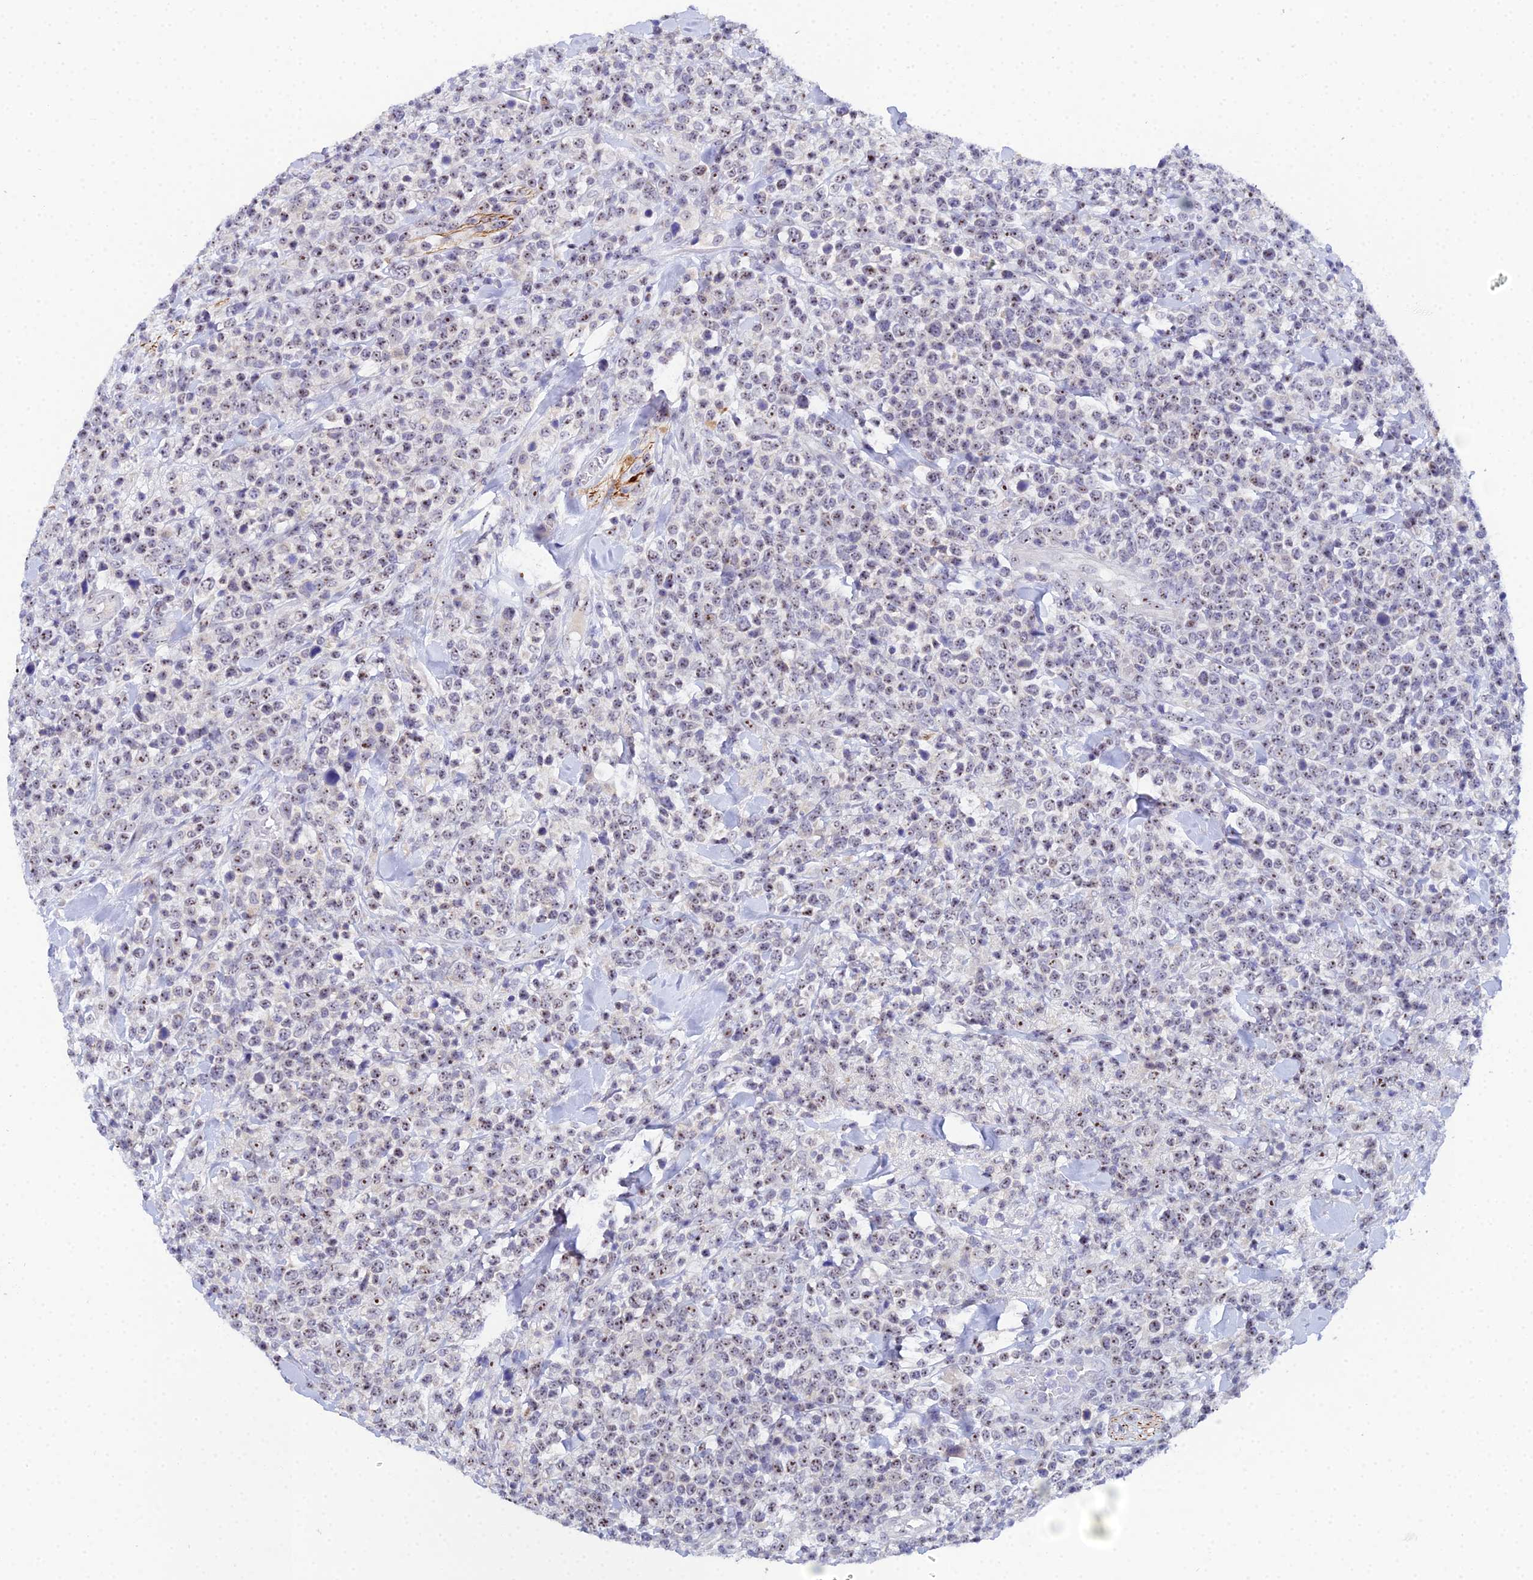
{"staining": {"intensity": "moderate", "quantity": ">75%", "location": "nuclear"}, "tissue": "lymphoma", "cell_type": "Tumor cells", "image_type": "cancer", "snomed": [{"axis": "morphology", "description": "Malignant lymphoma, non-Hodgkin's type, High grade"}, {"axis": "topography", "description": "Colon"}], "caption": "Tumor cells show medium levels of moderate nuclear staining in about >75% of cells in lymphoma. Ihc stains the protein of interest in brown and the nuclei are stained blue.", "gene": "PLPP4", "patient": {"sex": "female", "age": 53}}